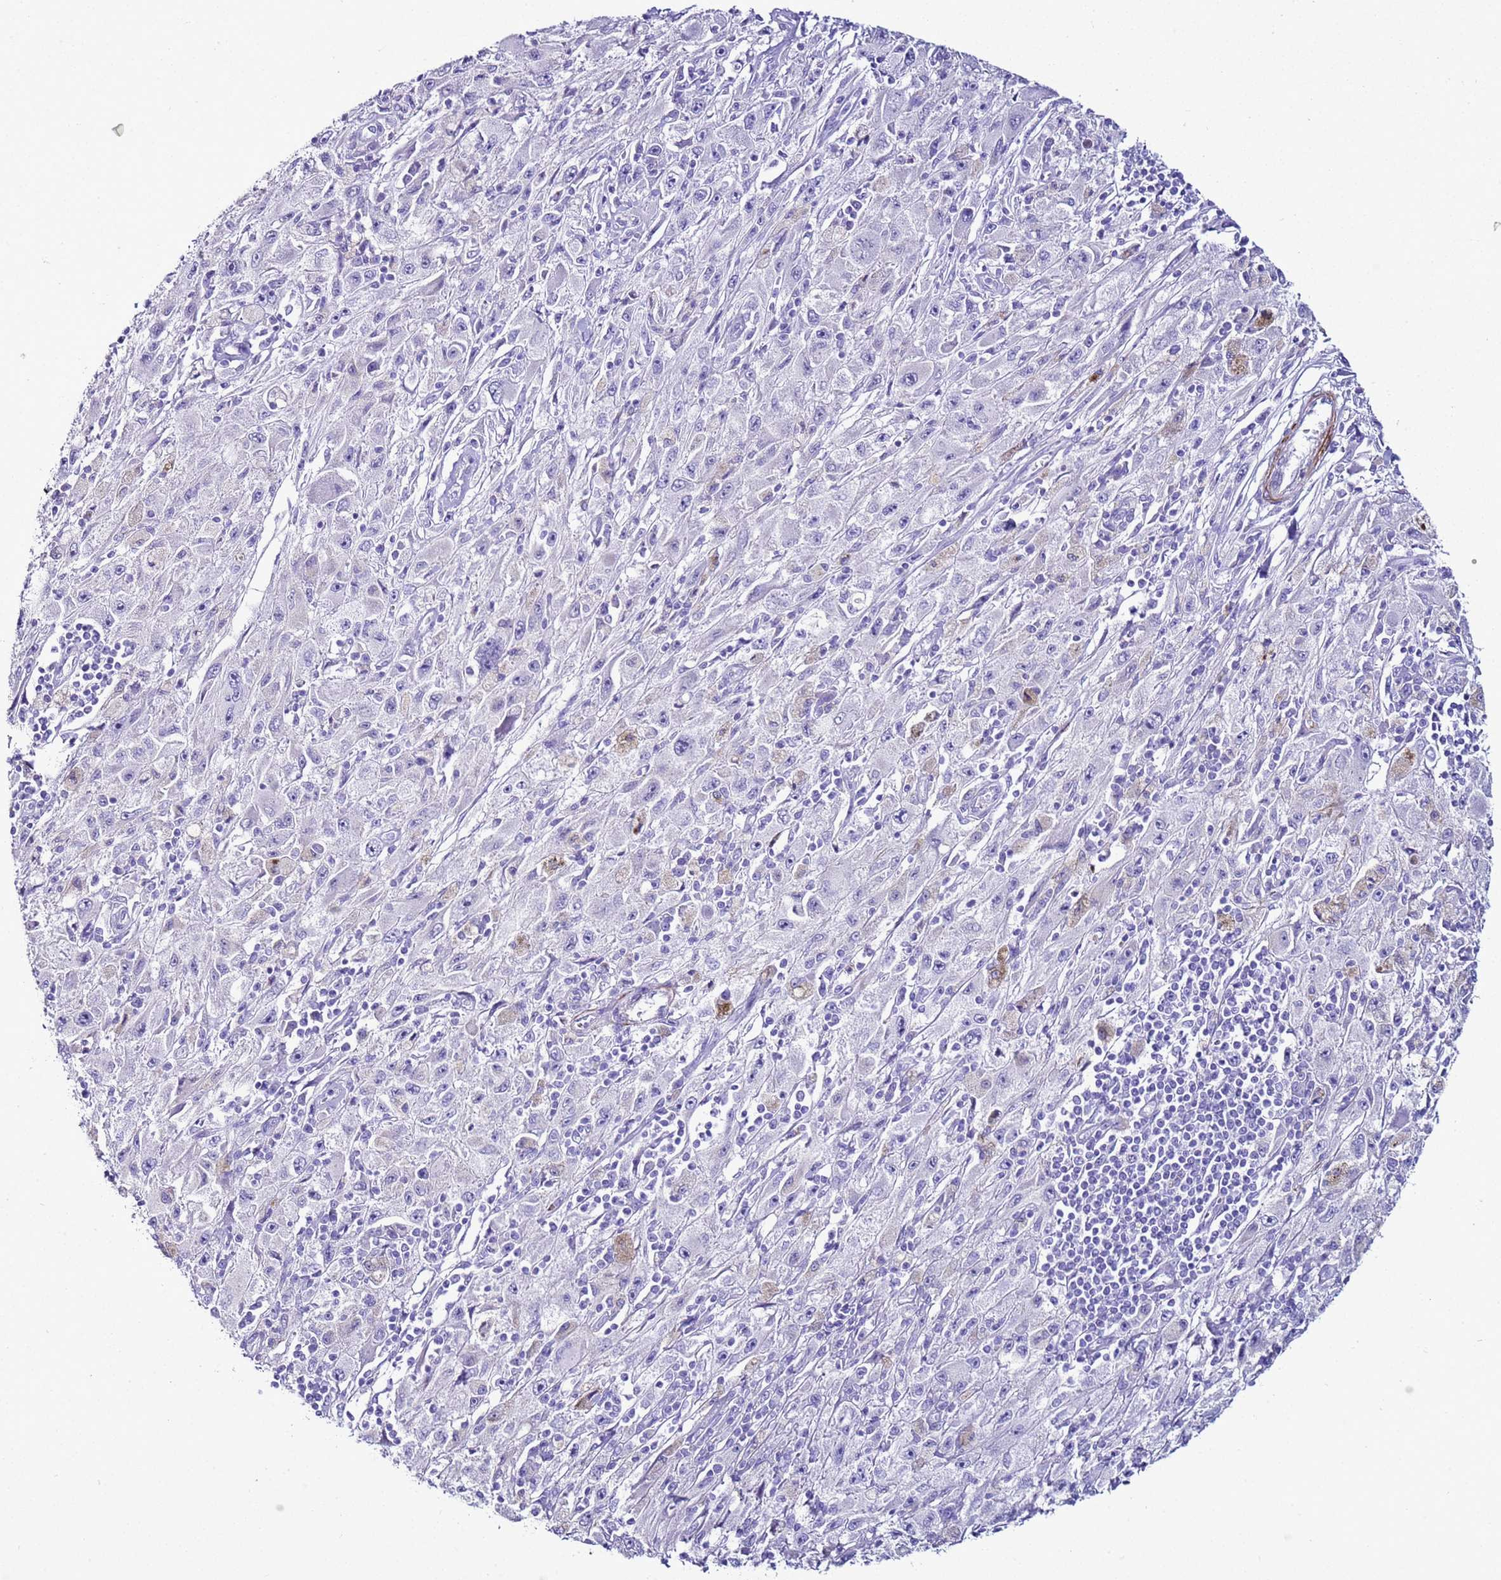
{"staining": {"intensity": "moderate", "quantity": "<25%", "location": "cytoplasmic/membranous"}, "tissue": "melanoma", "cell_type": "Tumor cells", "image_type": "cancer", "snomed": [{"axis": "morphology", "description": "Malignant melanoma, Metastatic site"}, {"axis": "topography", "description": "Skin"}], "caption": "Malignant melanoma (metastatic site) stained for a protein exhibits moderate cytoplasmic/membranous positivity in tumor cells.", "gene": "LCMT1", "patient": {"sex": "male", "age": 53}}